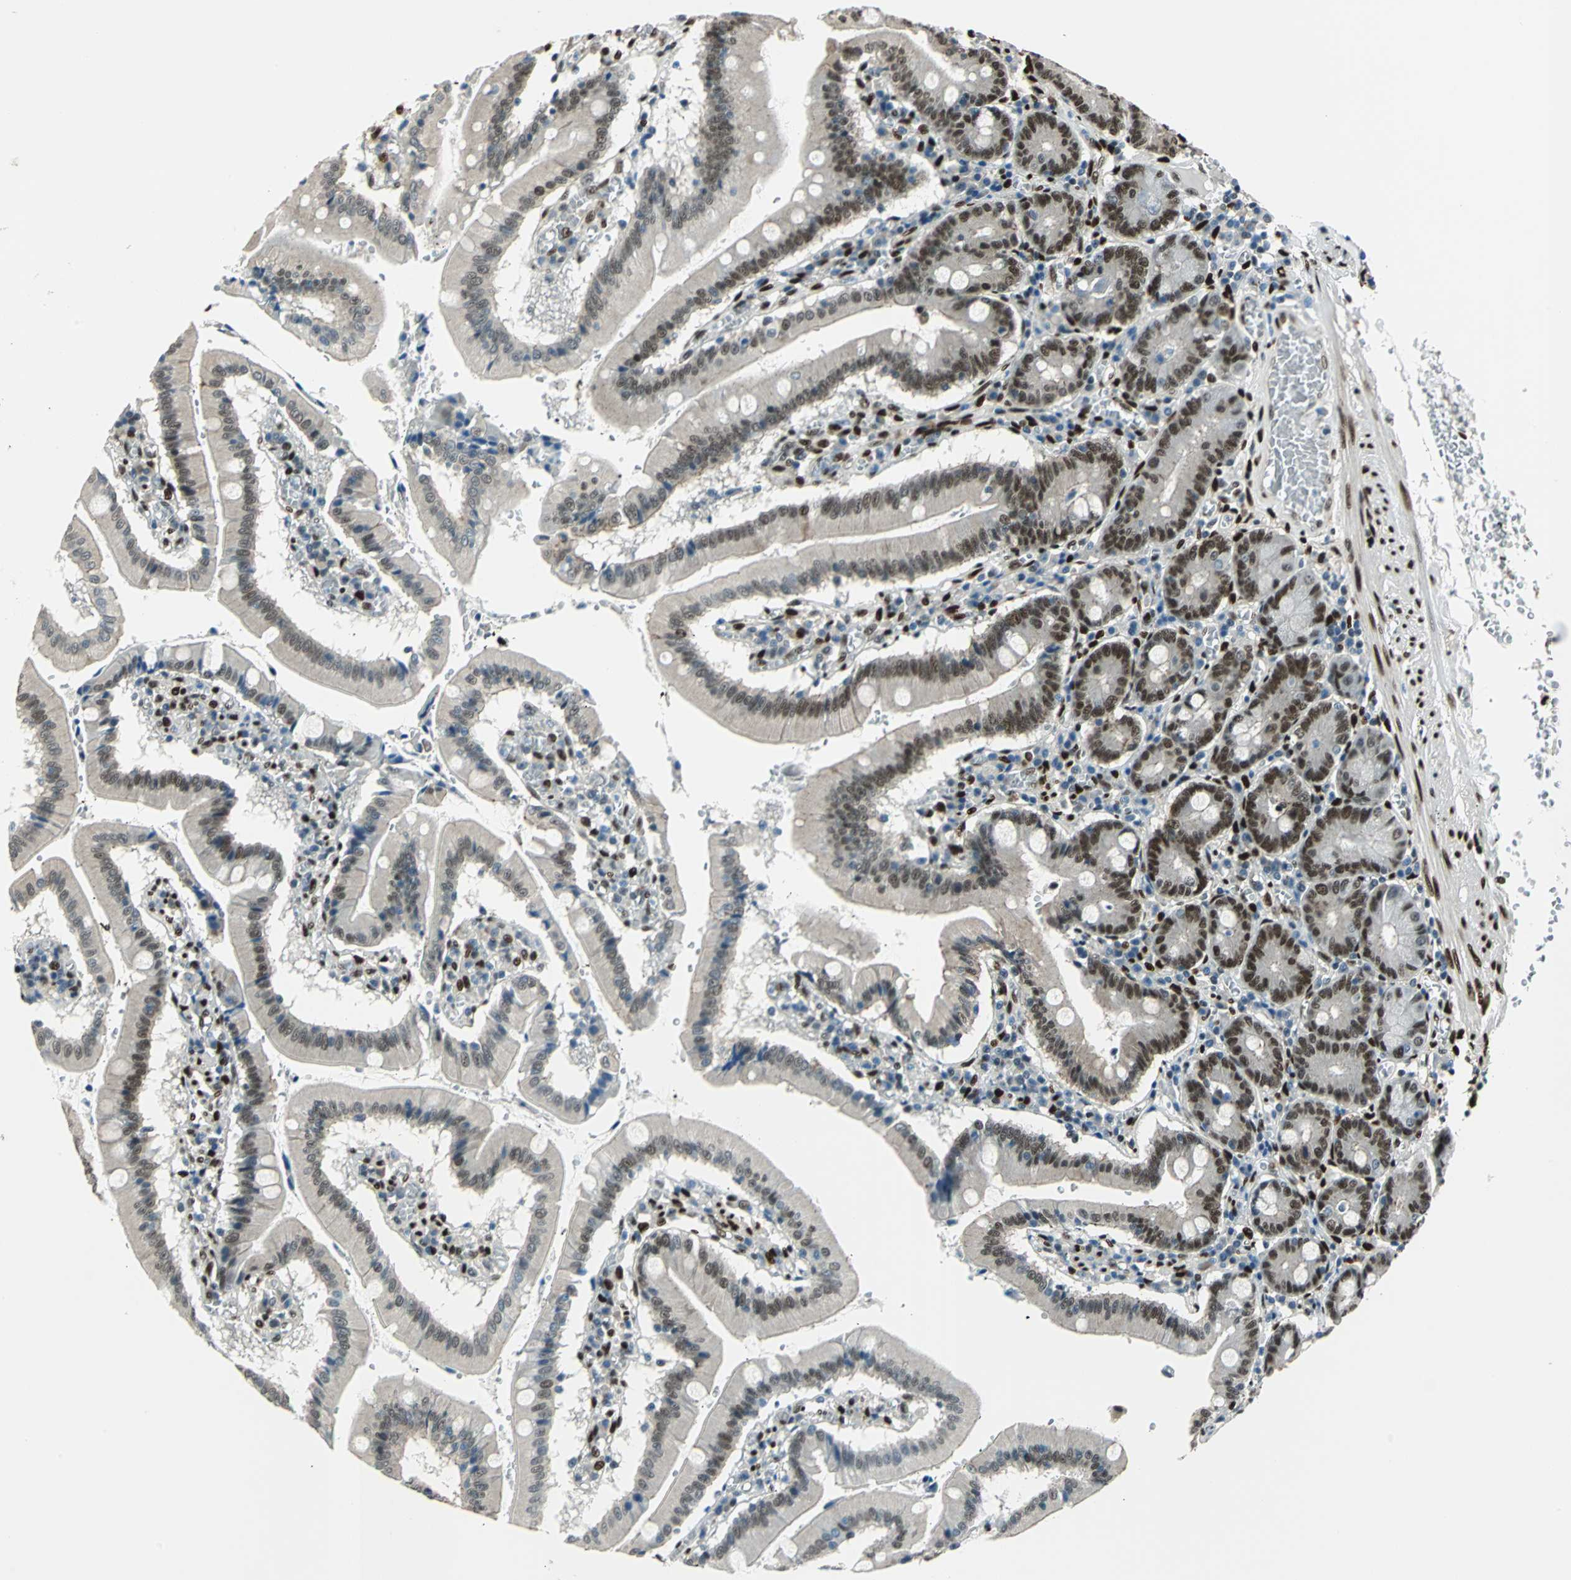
{"staining": {"intensity": "strong", "quantity": "25%-75%", "location": "nuclear"}, "tissue": "small intestine", "cell_type": "Glandular cells", "image_type": "normal", "snomed": [{"axis": "morphology", "description": "Normal tissue, NOS"}, {"axis": "topography", "description": "Small intestine"}], "caption": "Immunohistochemical staining of benign small intestine shows high levels of strong nuclear expression in approximately 25%-75% of glandular cells.", "gene": "NFIA", "patient": {"sex": "male", "age": 71}}